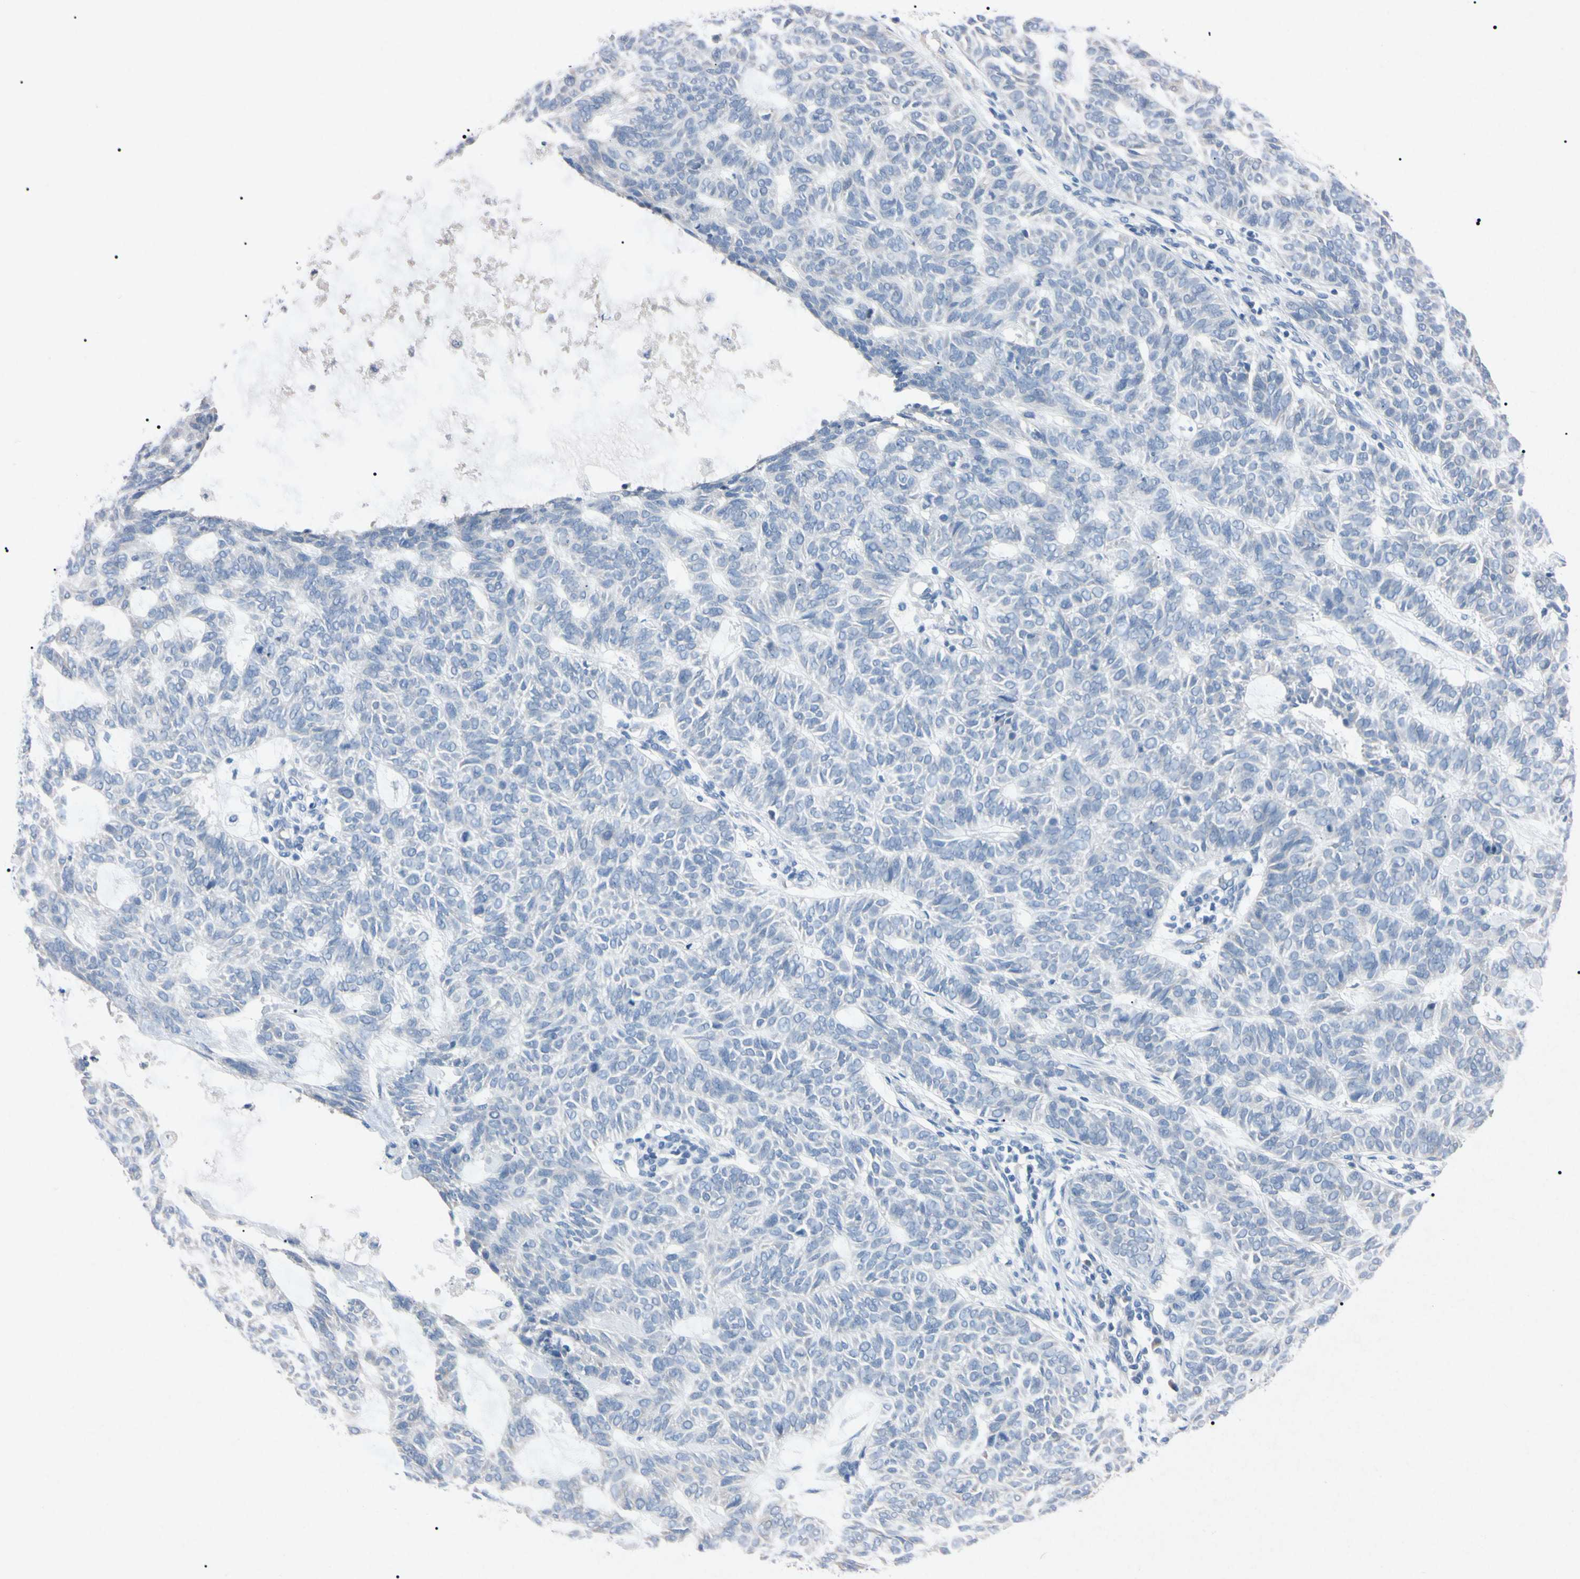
{"staining": {"intensity": "negative", "quantity": "none", "location": "none"}, "tissue": "skin cancer", "cell_type": "Tumor cells", "image_type": "cancer", "snomed": [{"axis": "morphology", "description": "Basal cell carcinoma"}, {"axis": "topography", "description": "Skin"}], "caption": "The histopathology image reveals no significant positivity in tumor cells of basal cell carcinoma (skin).", "gene": "ELN", "patient": {"sex": "male", "age": 87}}